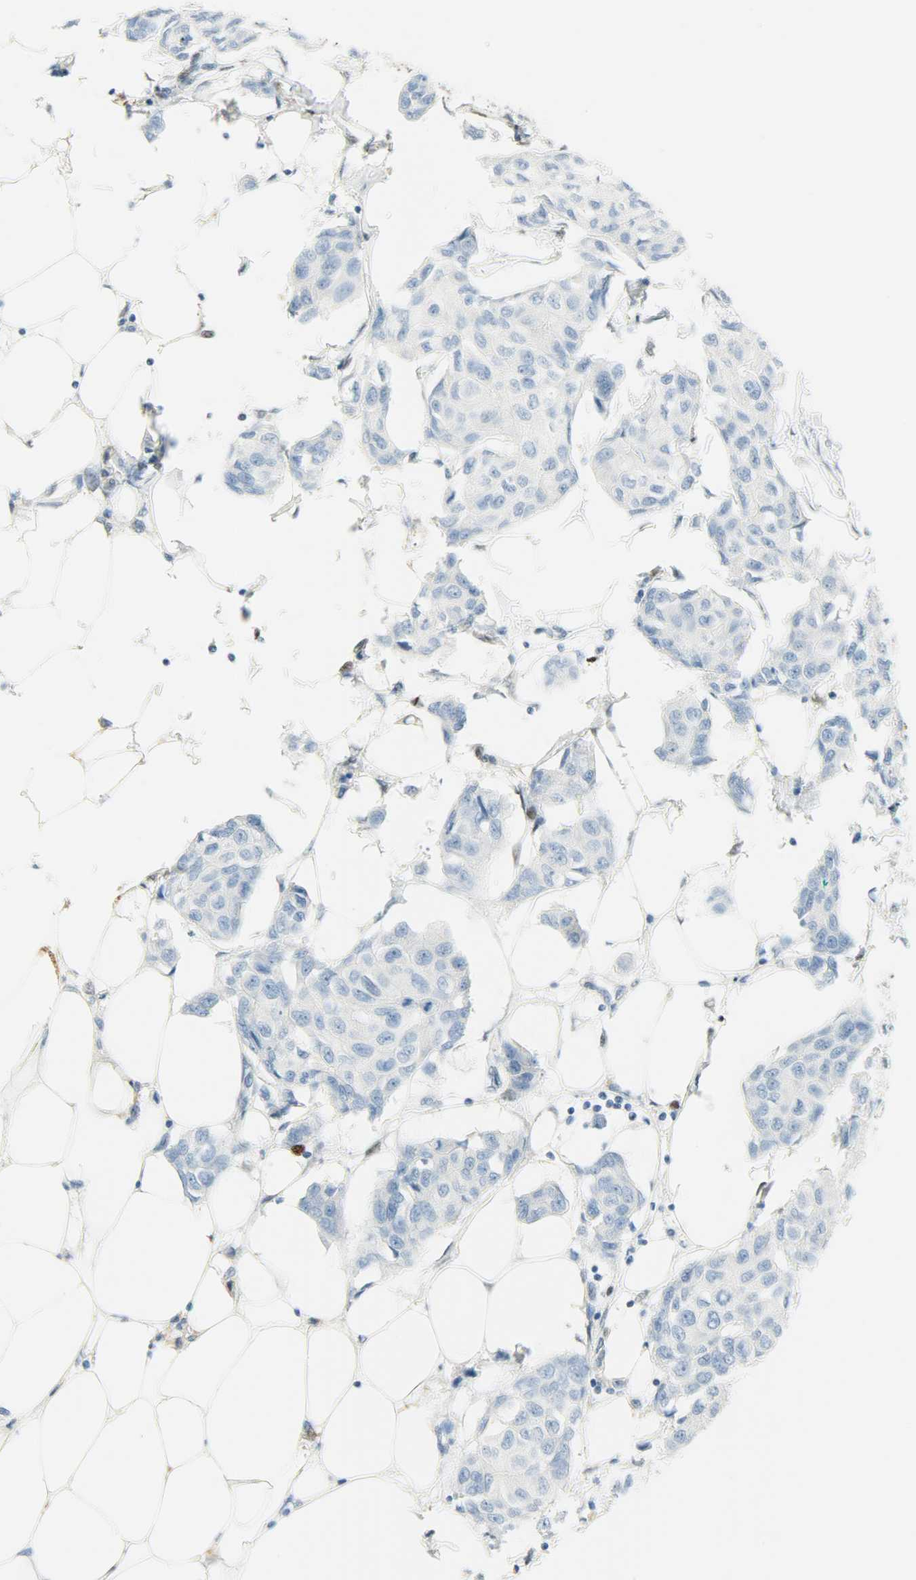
{"staining": {"intensity": "weak", "quantity": "<25%", "location": "nuclear"}, "tissue": "breast cancer", "cell_type": "Tumor cells", "image_type": "cancer", "snomed": [{"axis": "morphology", "description": "Duct carcinoma"}, {"axis": "topography", "description": "Breast"}], "caption": "This is an immunohistochemistry image of human breast cancer. There is no staining in tumor cells.", "gene": "JUNB", "patient": {"sex": "female", "age": 80}}